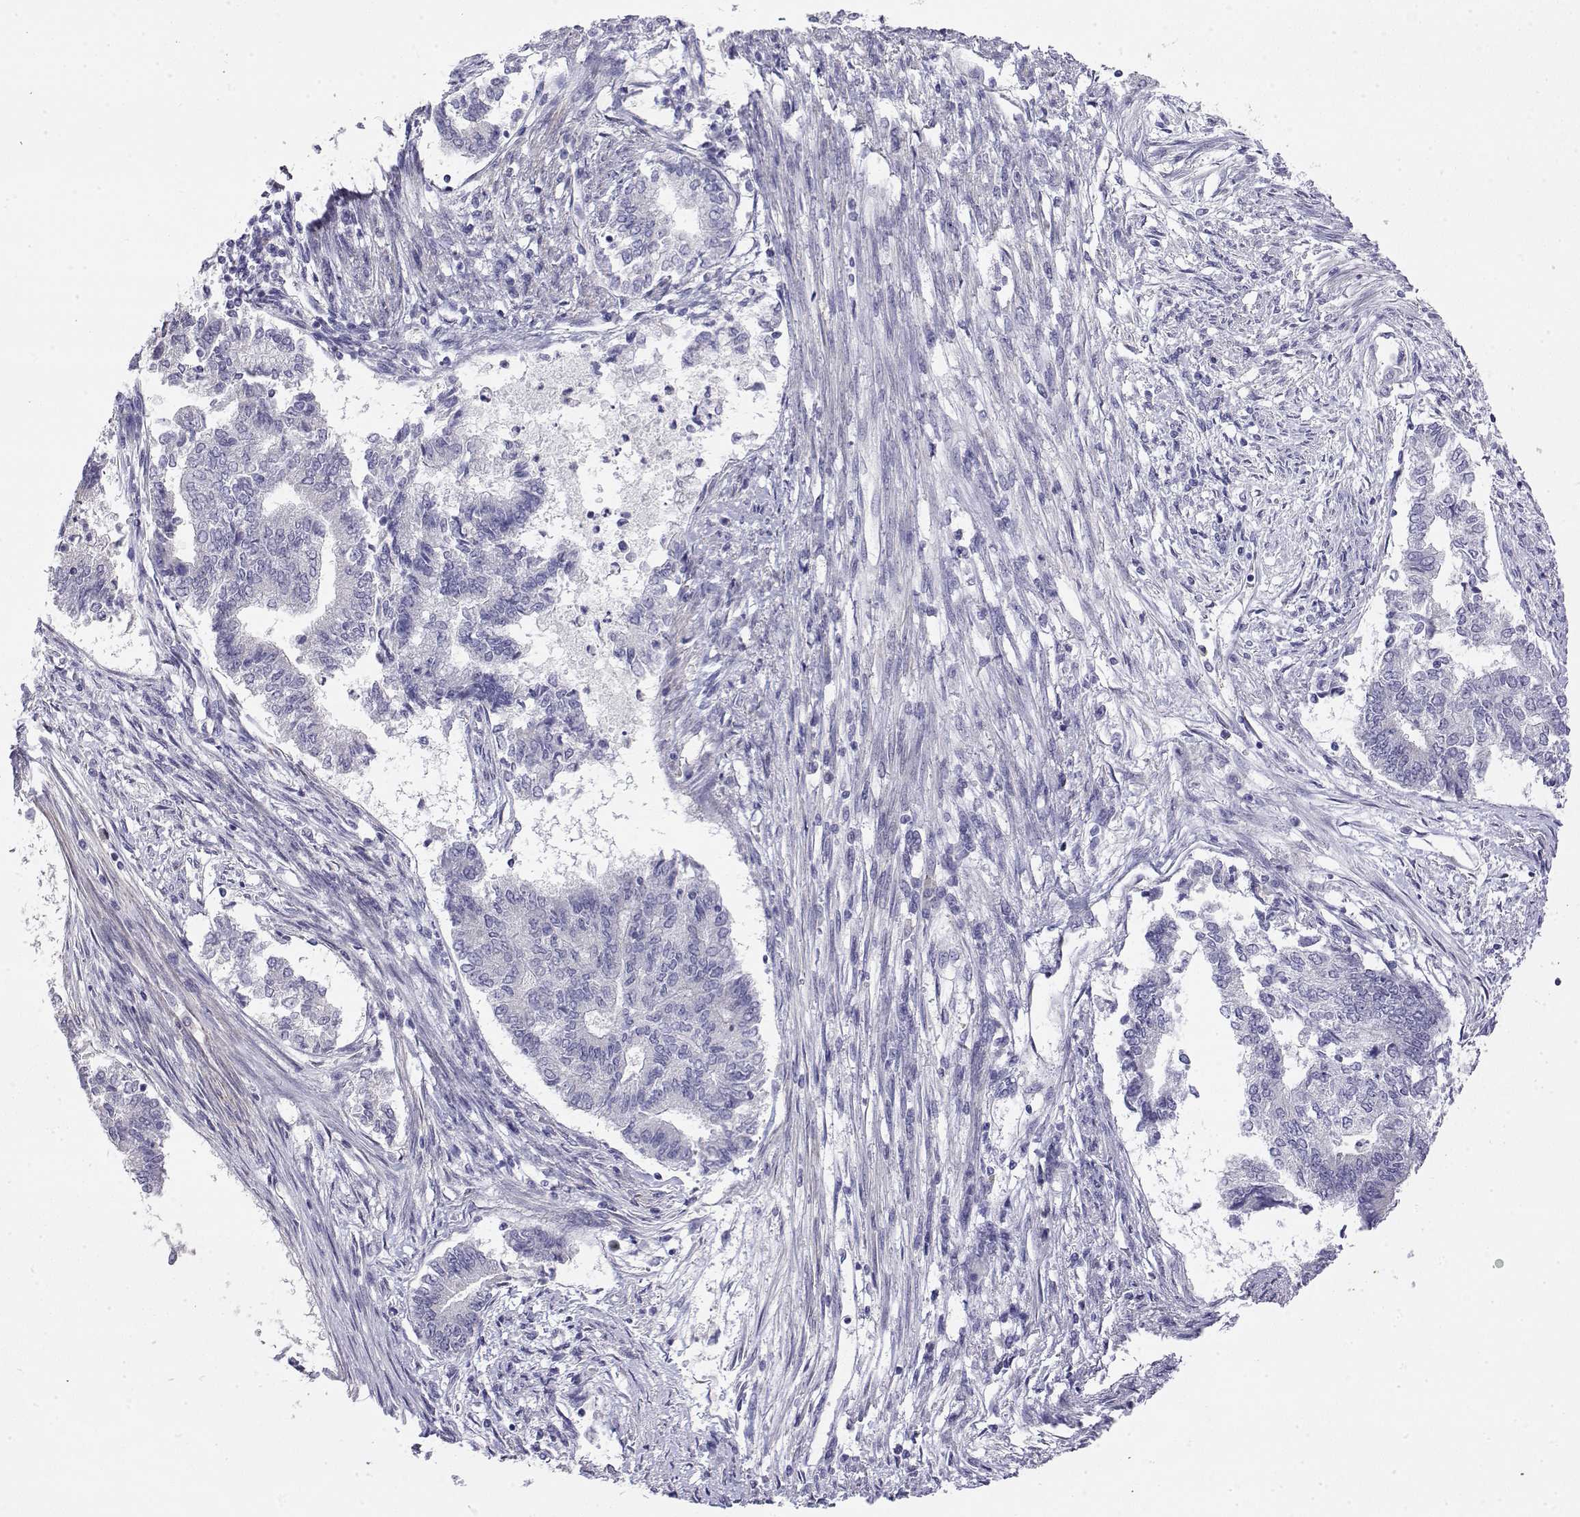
{"staining": {"intensity": "negative", "quantity": "none", "location": "none"}, "tissue": "endometrial cancer", "cell_type": "Tumor cells", "image_type": "cancer", "snomed": [{"axis": "morphology", "description": "Adenocarcinoma, NOS"}, {"axis": "topography", "description": "Endometrium"}], "caption": "Adenocarcinoma (endometrial) was stained to show a protein in brown. There is no significant positivity in tumor cells. Nuclei are stained in blue.", "gene": "LY6D", "patient": {"sex": "female", "age": 65}}